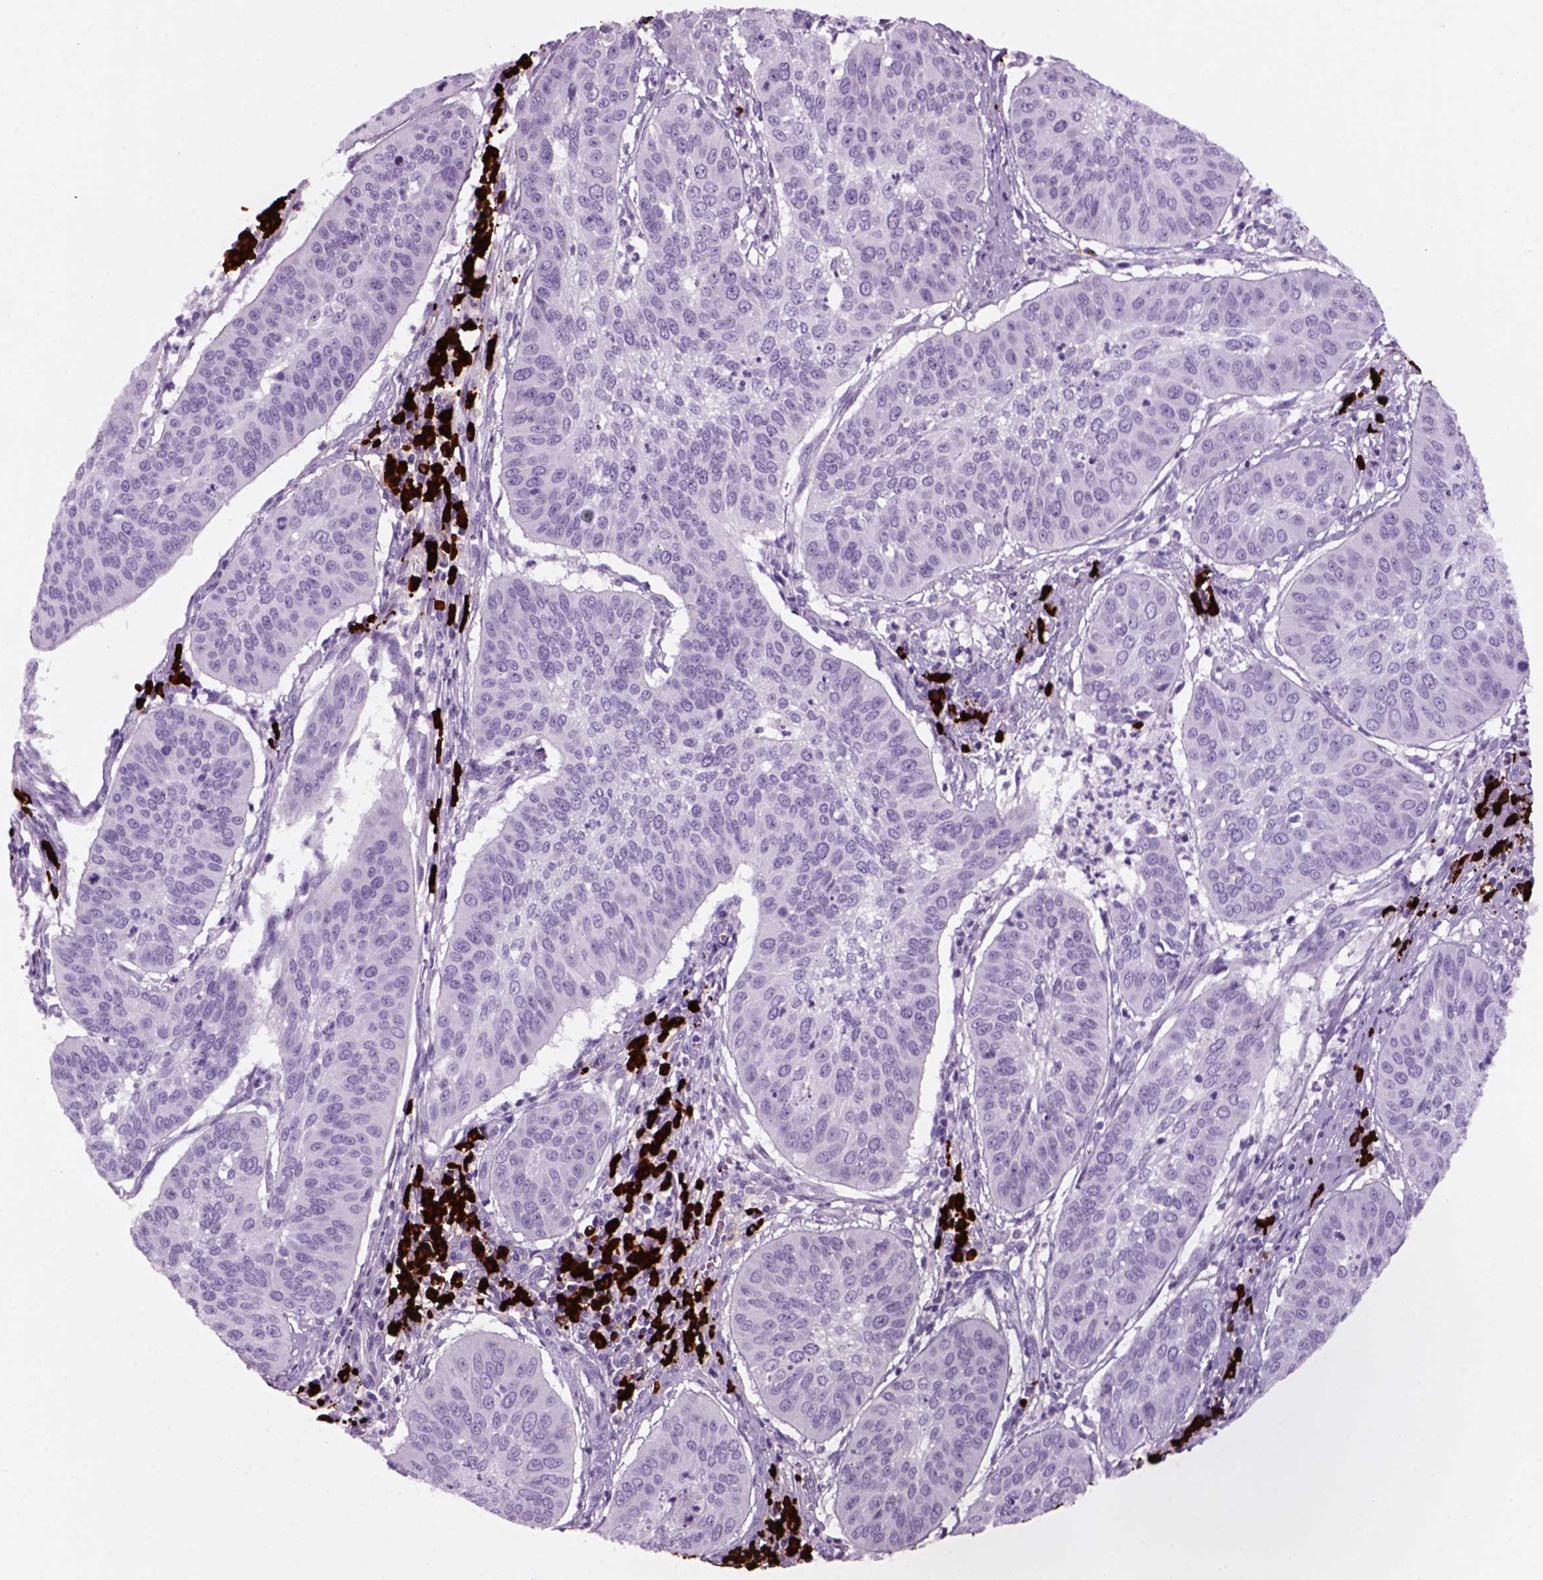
{"staining": {"intensity": "negative", "quantity": "none", "location": "none"}, "tissue": "cervical cancer", "cell_type": "Tumor cells", "image_type": "cancer", "snomed": [{"axis": "morphology", "description": "Normal tissue, NOS"}, {"axis": "morphology", "description": "Squamous cell carcinoma, NOS"}, {"axis": "topography", "description": "Cervix"}], "caption": "DAB immunohistochemical staining of human cervical cancer (squamous cell carcinoma) reveals no significant expression in tumor cells.", "gene": "MZB1", "patient": {"sex": "female", "age": 39}}